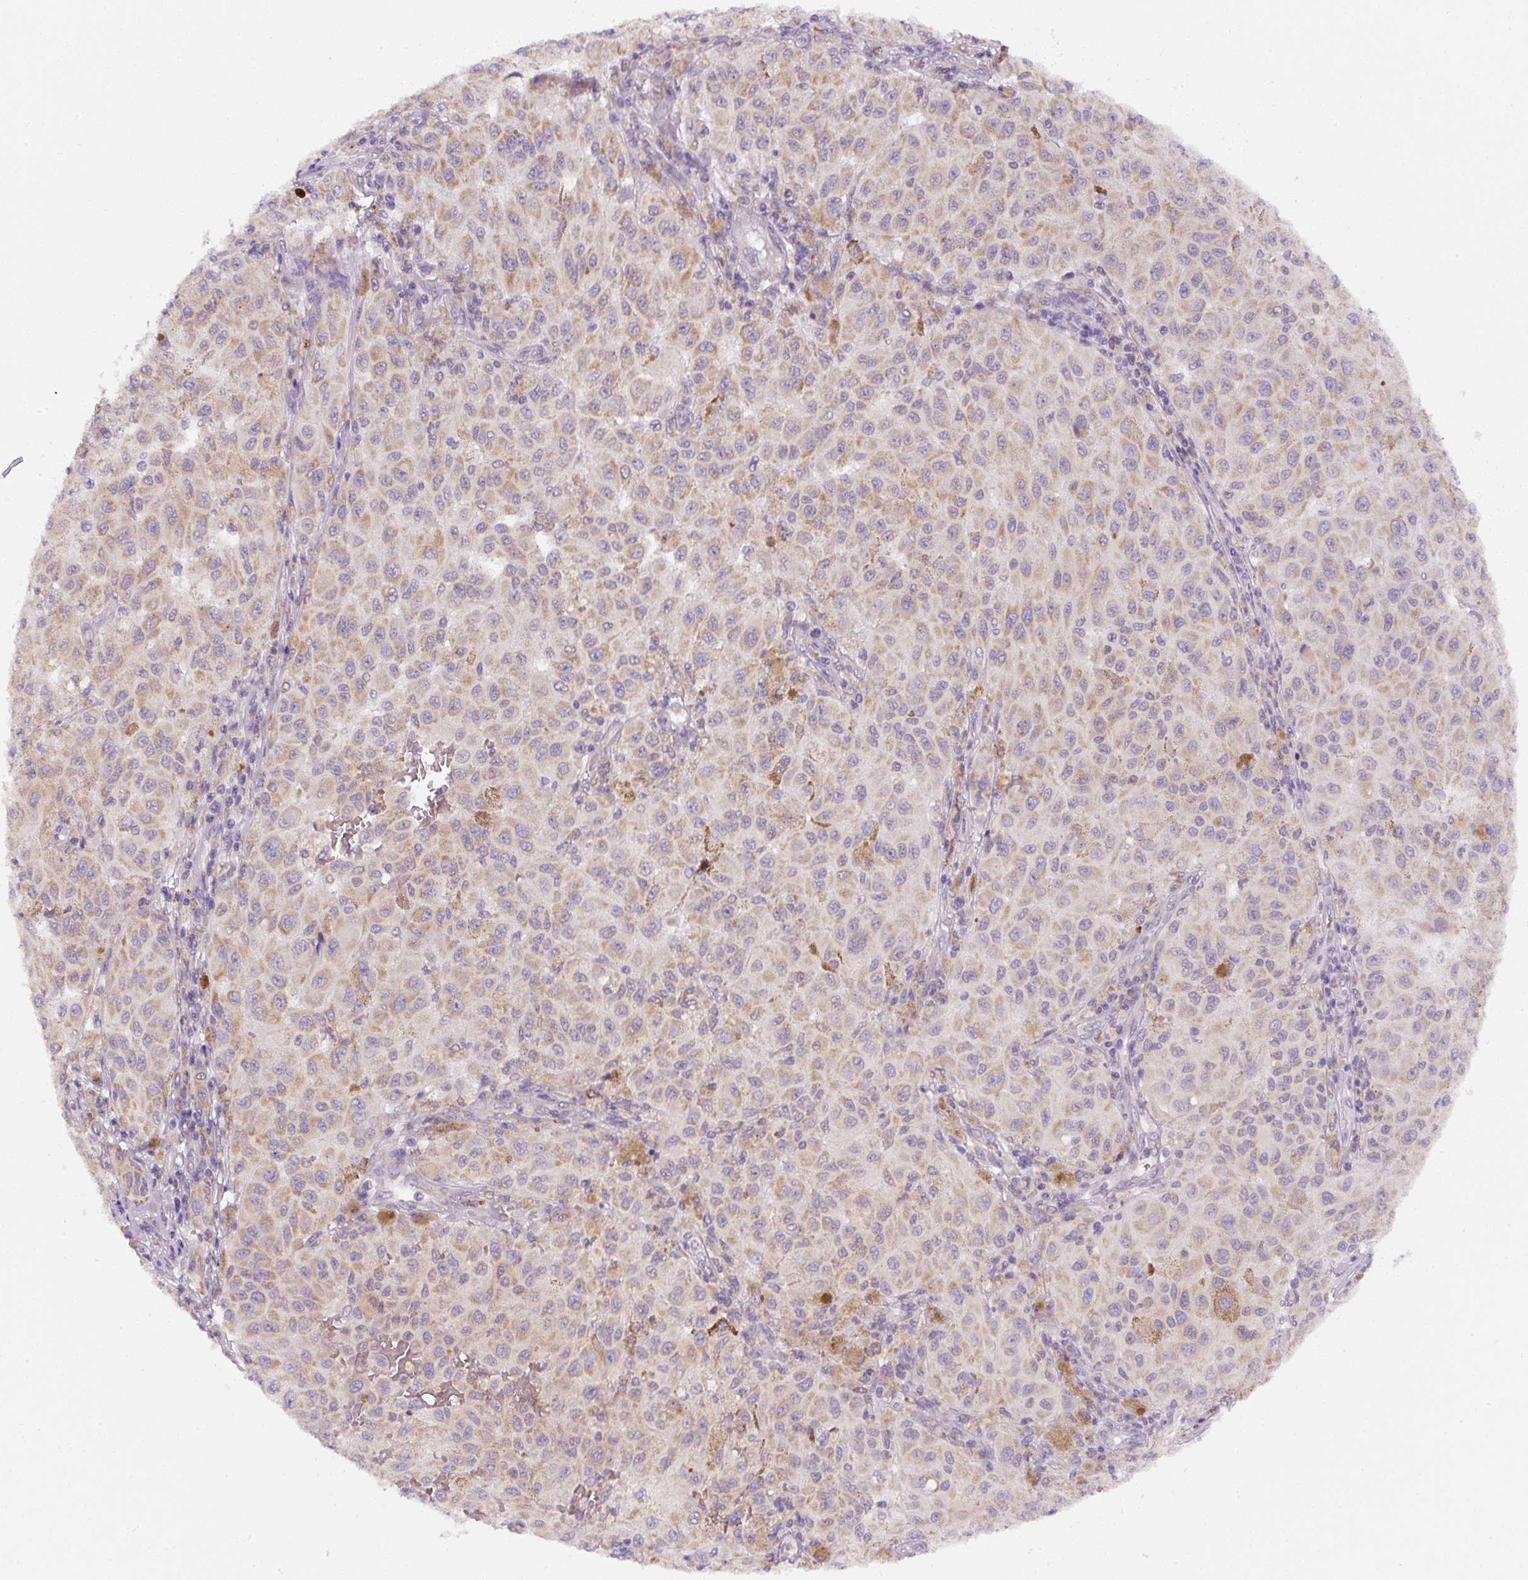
{"staining": {"intensity": "weak", "quantity": "25%-75%", "location": "cytoplasmic/membranous"}, "tissue": "melanoma", "cell_type": "Tumor cells", "image_type": "cancer", "snomed": [{"axis": "morphology", "description": "Malignant melanoma, NOS"}, {"axis": "topography", "description": "Skin"}], "caption": "DAB (3,3'-diaminobenzidine) immunohistochemical staining of melanoma exhibits weak cytoplasmic/membranous protein staining in about 25%-75% of tumor cells. (IHC, brightfield microscopy, high magnification).", "gene": "DDOST", "patient": {"sex": "female", "age": 64}}